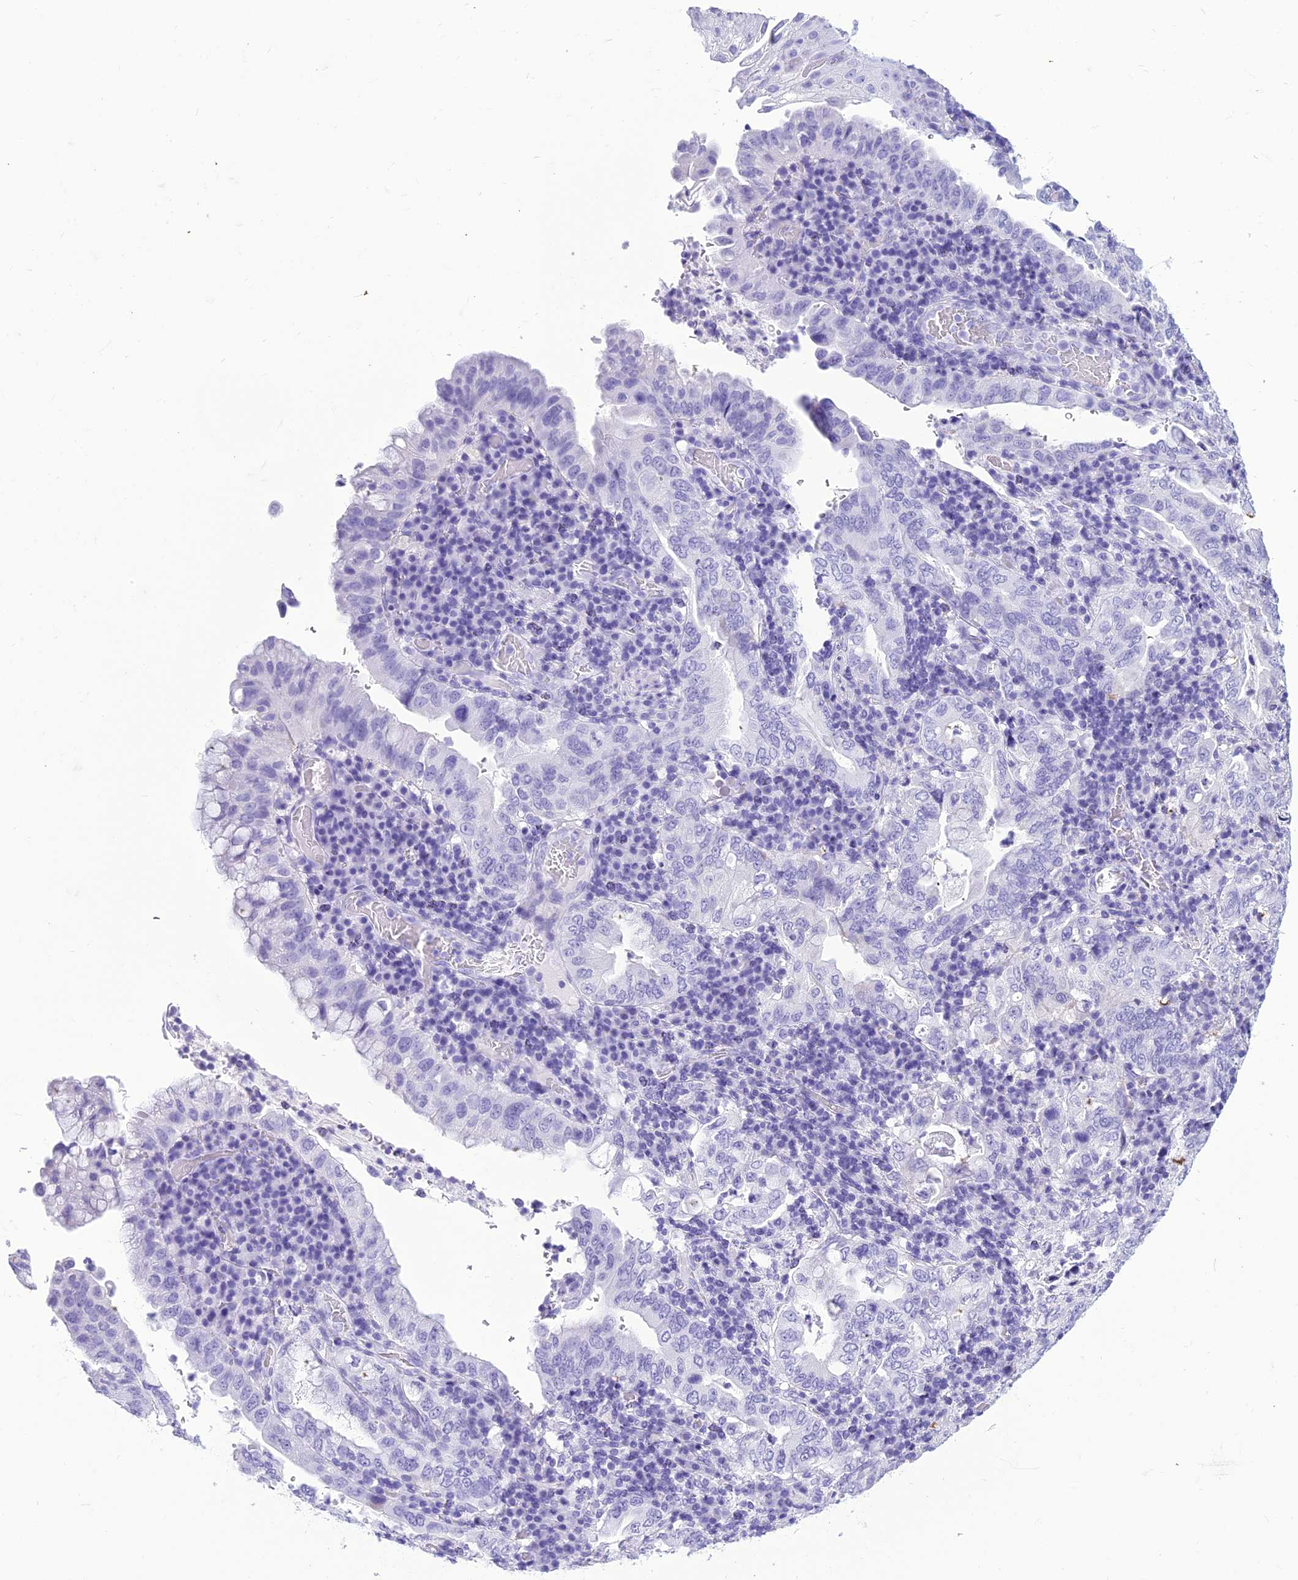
{"staining": {"intensity": "negative", "quantity": "none", "location": "none"}, "tissue": "stomach cancer", "cell_type": "Tumor cells", "image_type": "cancer", "snomed": [{"axis": "morphology", "description": "Normal tissue, NOS"}, {"axis": "morphology", "description": "Adenocarcinoma, NOS"}, {"axis": "topography", "description": "Esophagus"}, {"axis": "topography", "description": "Stomach, upper"}, {"axis": "topography", "description": "Peripheral nerve tissue"}], "caption": "An immunohistochemistry histopathology image of adenocarcinoma (stomach) is shown. There is no staining in tumor cells of adenocarcinoma (stomach).", "gene": "ZNF442", "patient": {"sex": "male", "age": 62}}